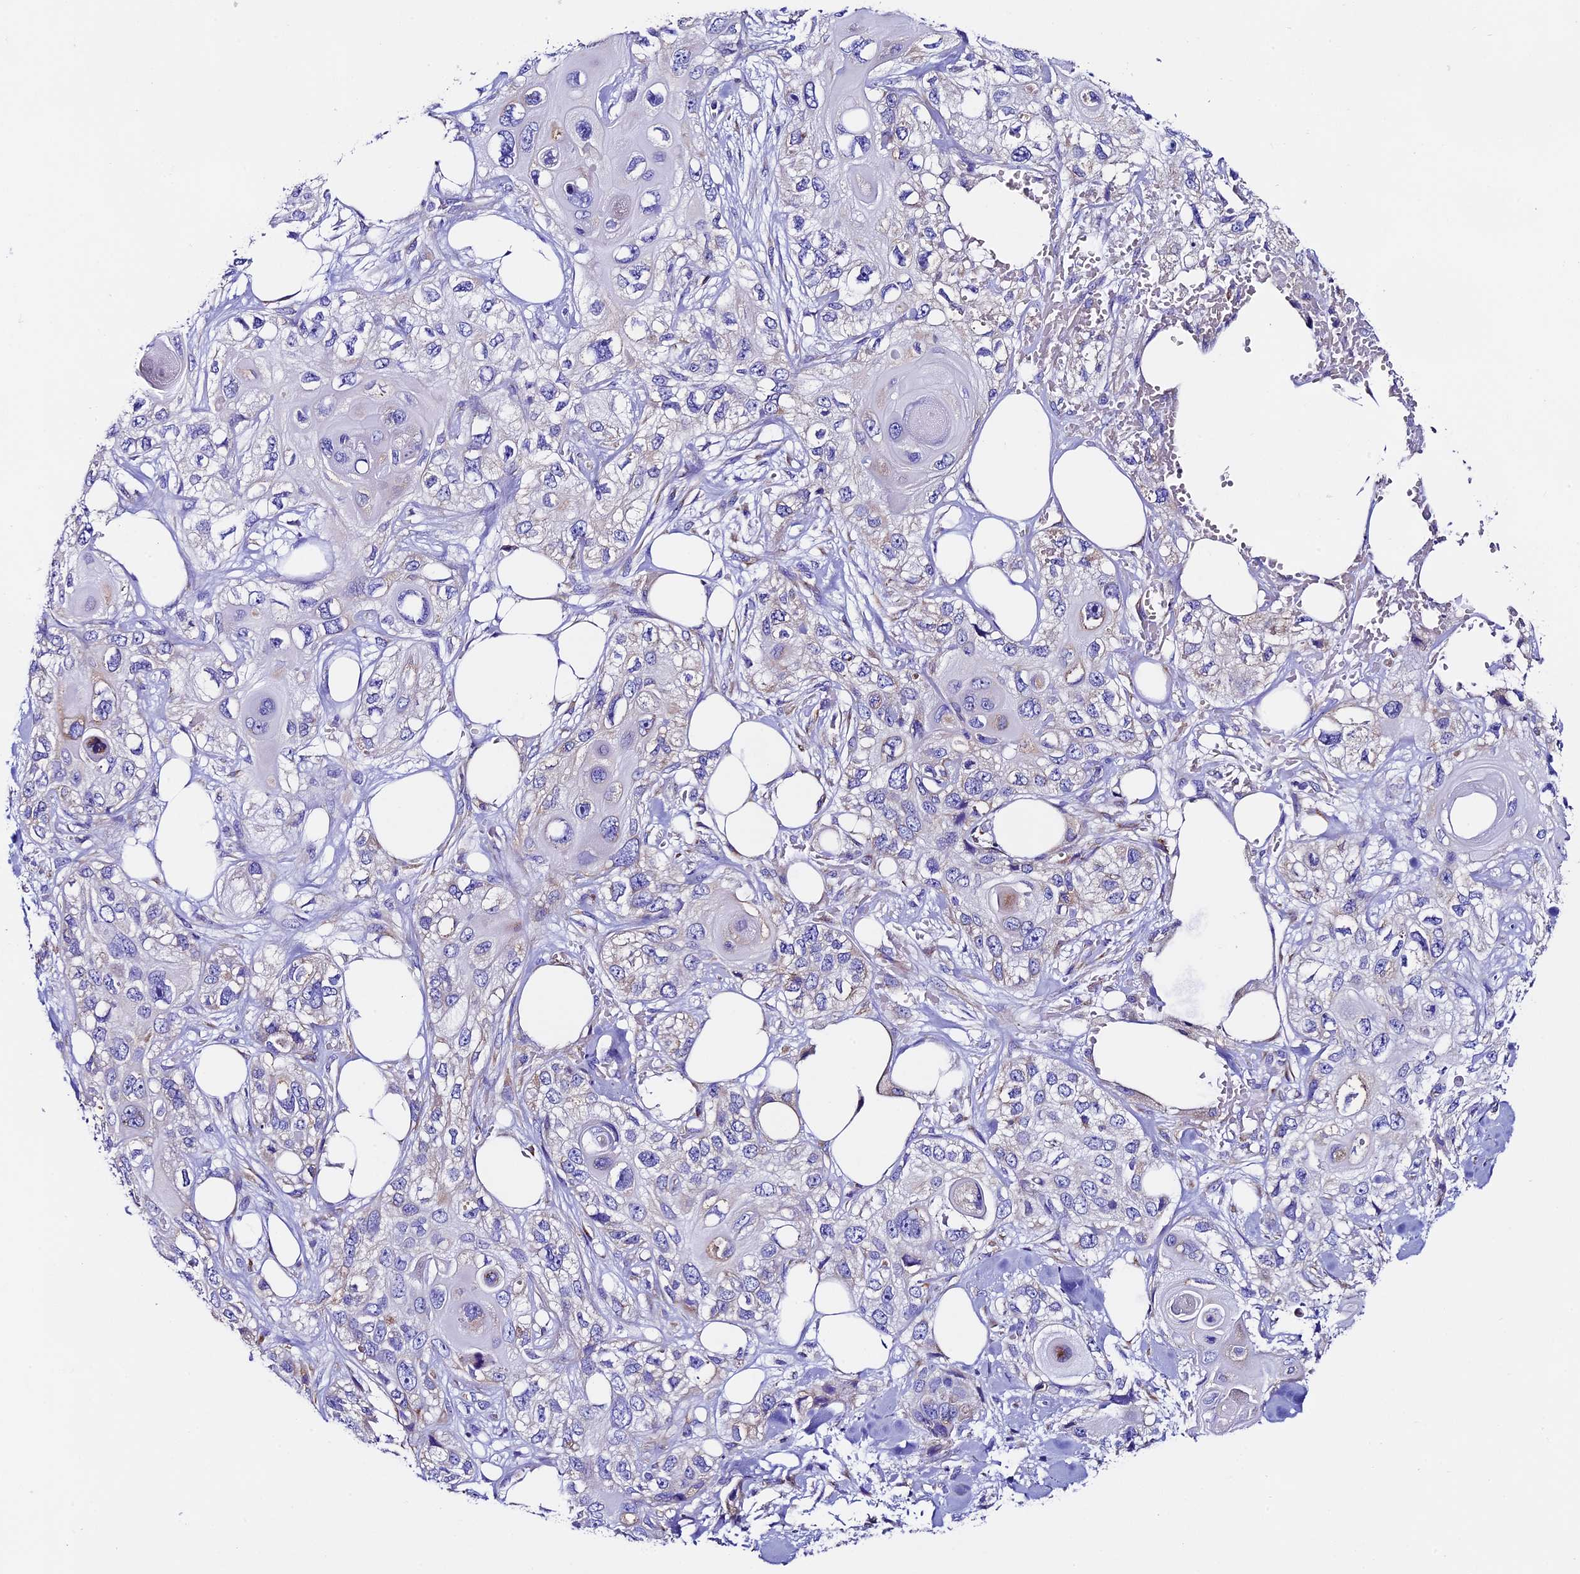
{"staining": {"intensity": "moderate", "quantity": "<25%", "location": "cytoplasmic/membranous"}, "tissue": "skin cancer", "cell_type": "Tumor cells", "image_type": "cancer", "snomed": [{"axis": "morphology", "description": "Normal tissue, NOS"}, {"axis": "morphology", "description": "Squamous cell carcinoma, NOS"}, {"axis": "topography", "description": "Skin"}], "caption": "Brown immunohistochemical staining in human skin cancer (squamous cell carcinoma) demonstrates moderate cytoplasmic/membranous staining in about <25% of tumor cells. The staining is performed using DAB (3,3'-diaminobenzidine) brown chromogen to label protein expression. The nuclei are counter-stained blue using hematoxylin.", "gene": "COMTD1", "patient": {"sex": "male", "age": 72}}